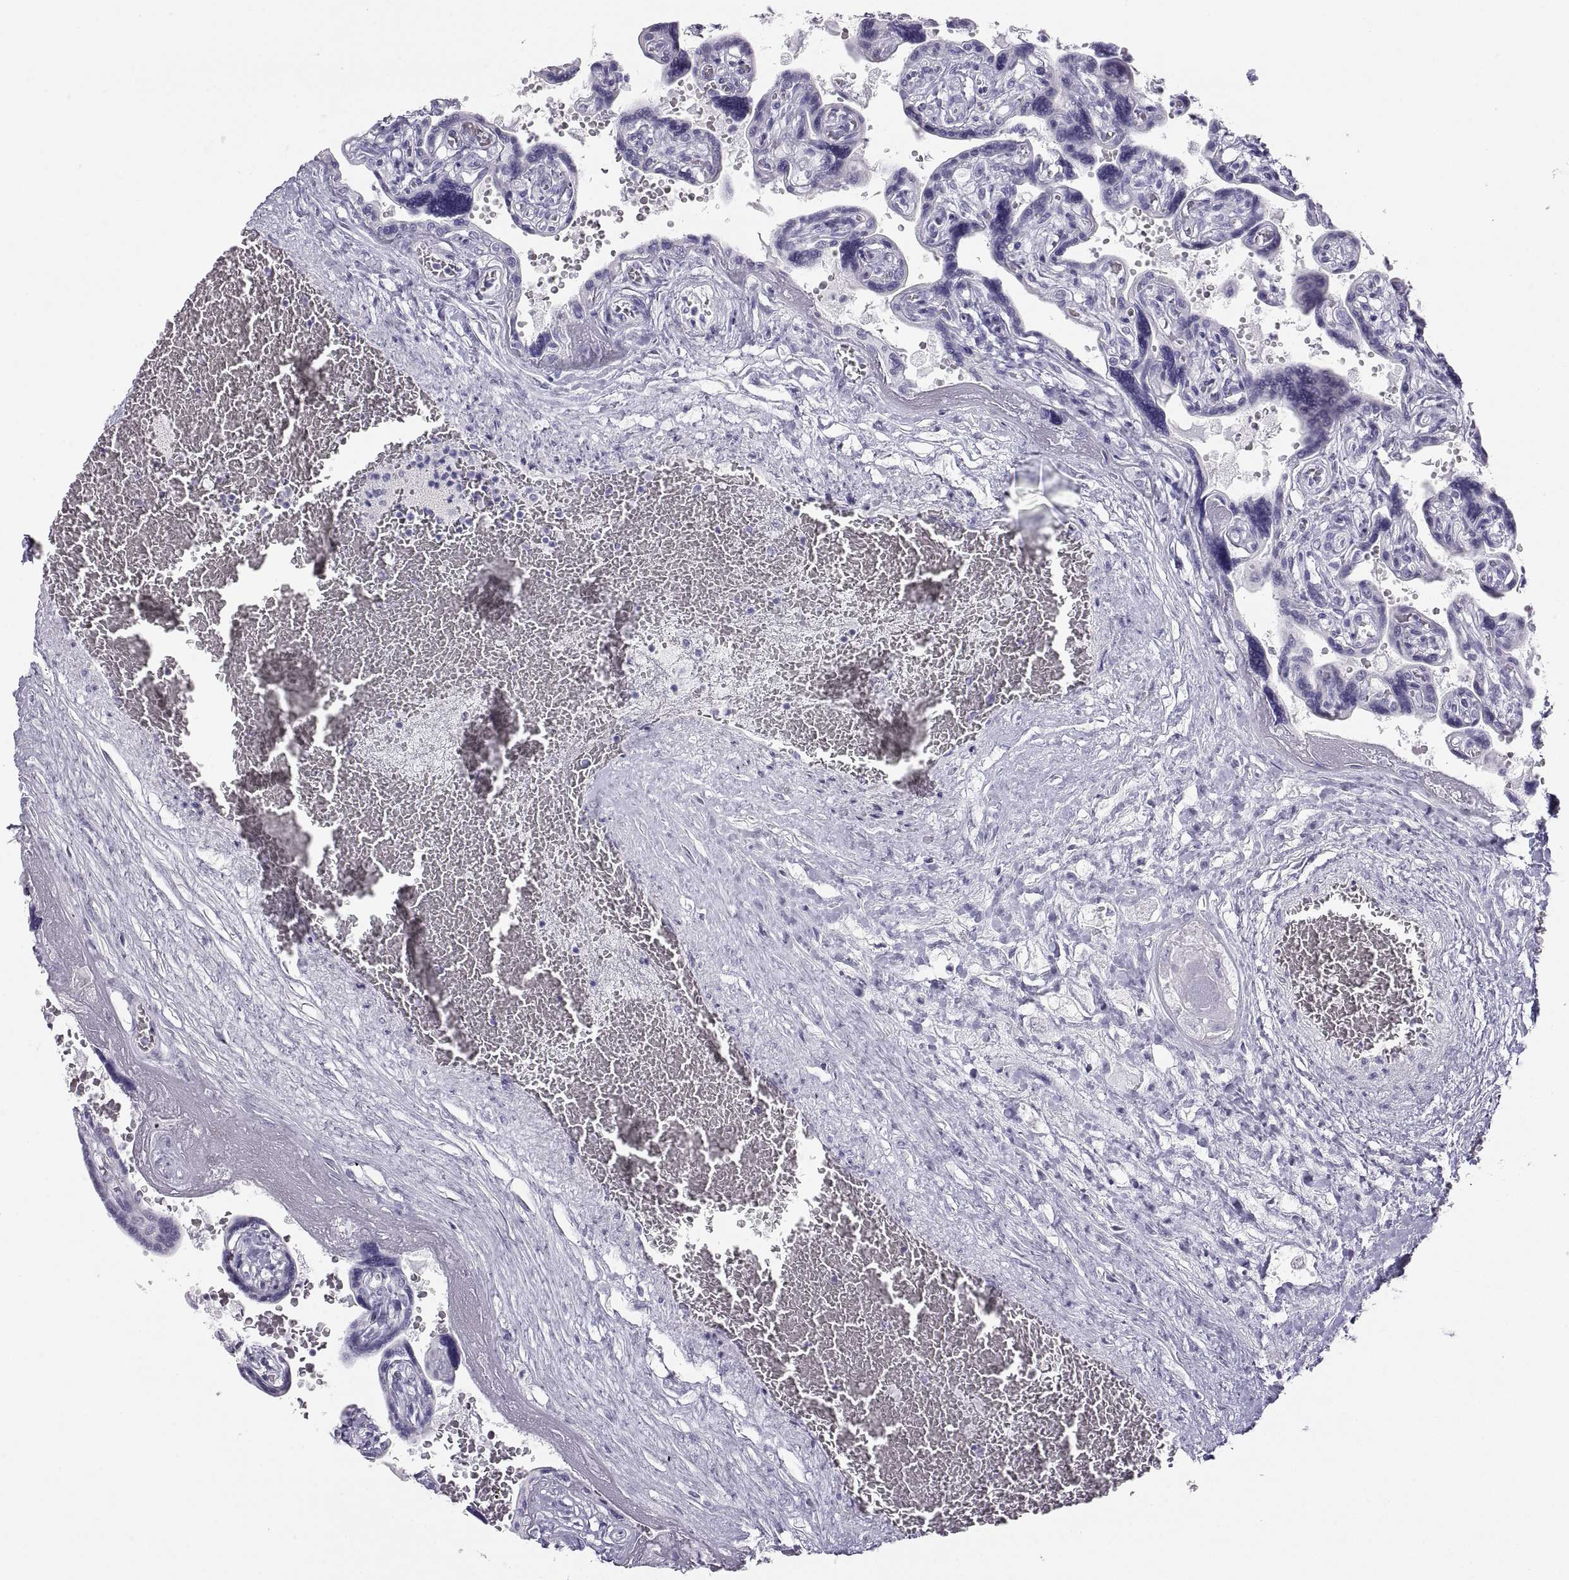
{"staining": {"intensity": "negative", "quantity": "none", "location": "none"}, "tissue": "placenta", "cell_type": "Decidual cells", "image_type": "normal", "snomed": [{"axis": "morphology", "description": "Normal tissue, NOS"}, {"axis": "topography", "description": "Placenta"}], "caption": "High magnification brightfield microscopy of benign placenta stained with DAB (brown) and counterstained with hematoxylin (blue): decidual cells show no significant staining. (Brightfield microscopy of DAB (3,3'-diaminobenzidine) IHC at high magnification).", "gene": "SEMG1", "patient": {"sex": "female", "age": 32}}